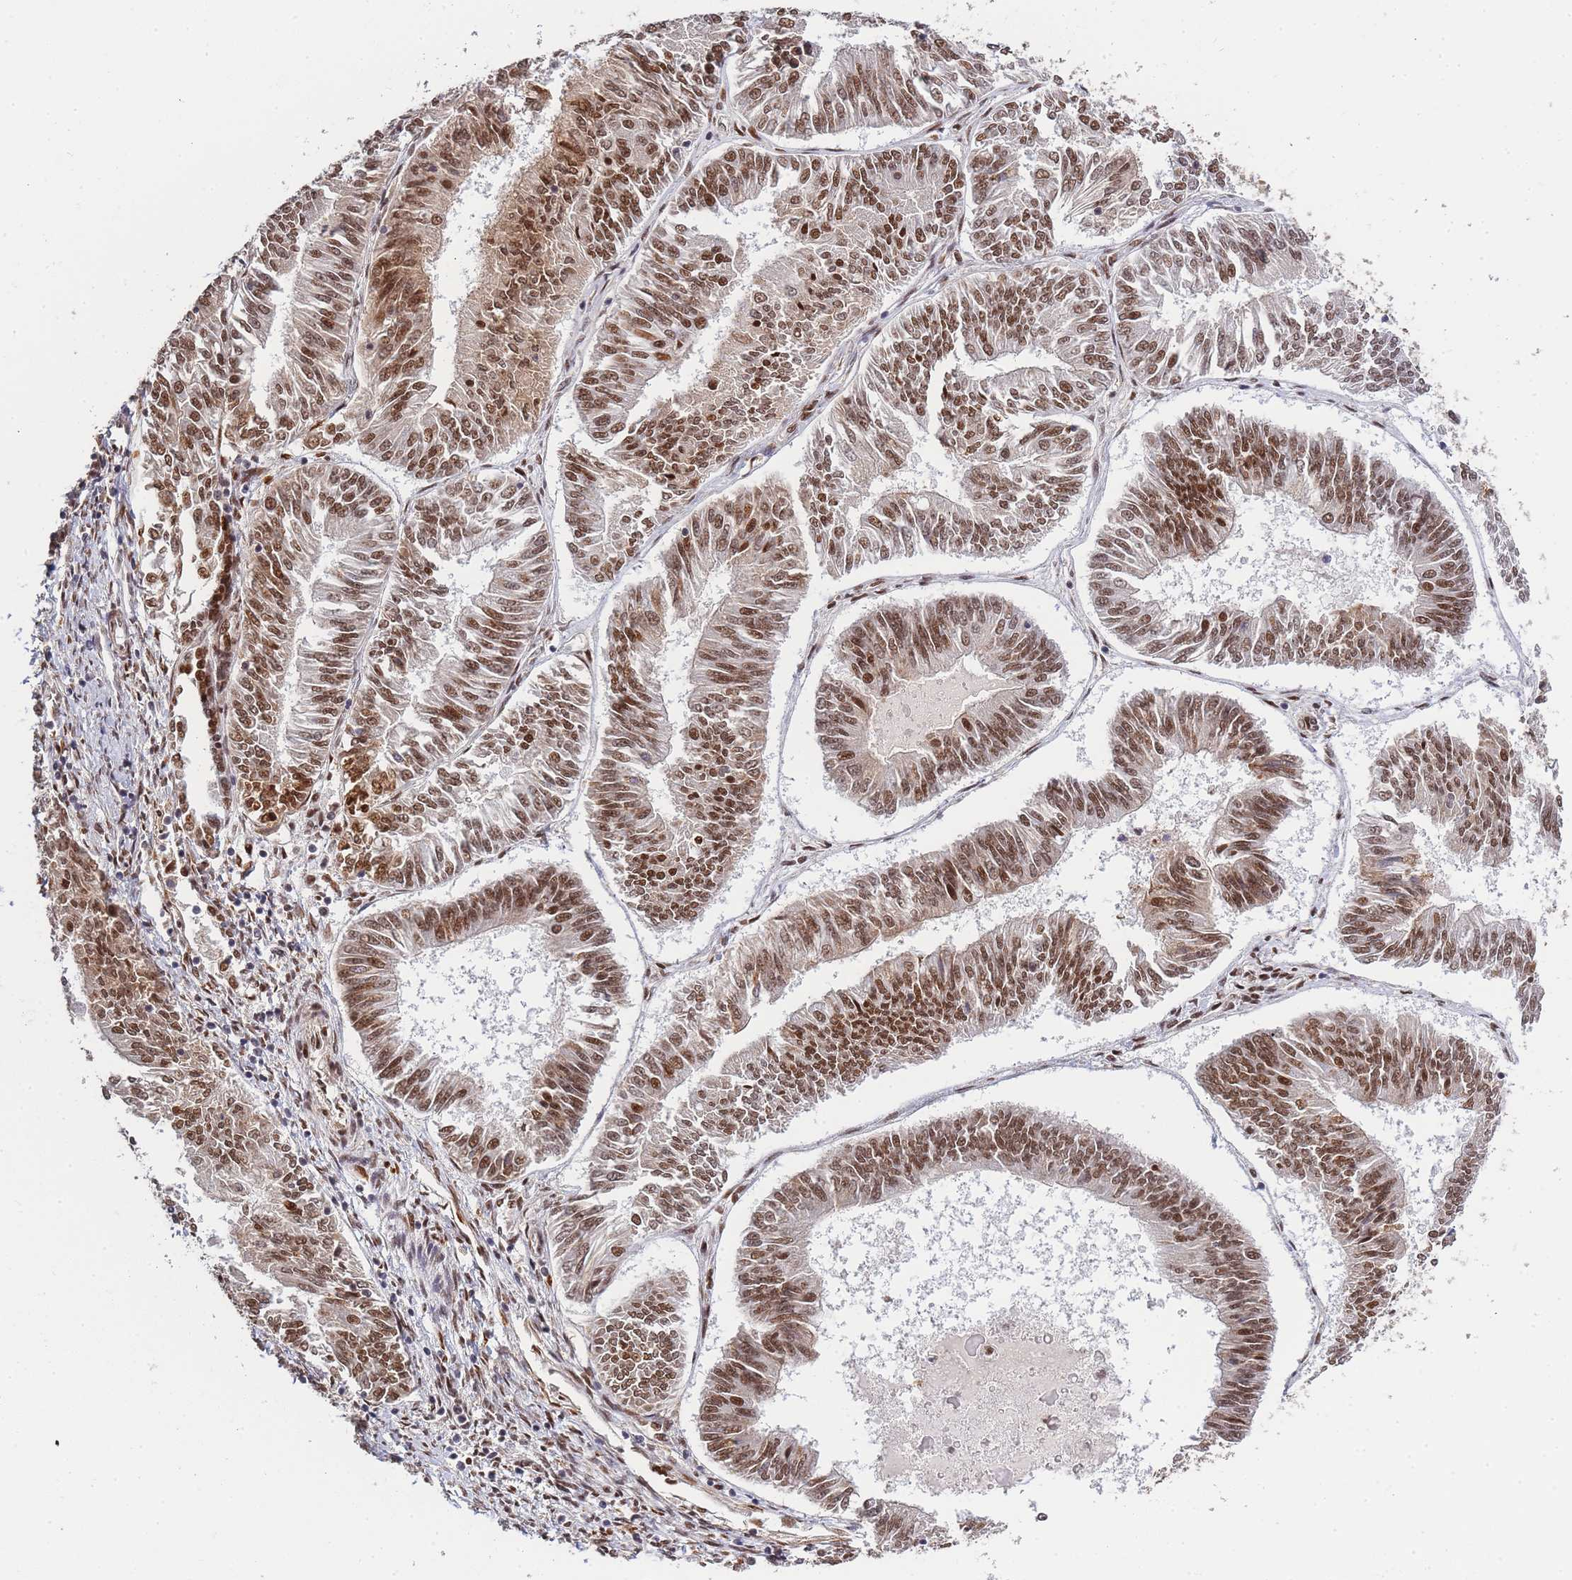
{"staining": {"intensity": "moderate", "quantity": ">75%", "location": "nuclear"}, "tissue": "endometrial cancer", "cell_type": "Tumor cells", "image_type": "cancer", "snomed": [{"axis": "morphology", "description": "Adenocarcinoma, NOS"}, {"axis": "topography", "description": "Endometrium"}], "caption": "Tumor cells exhibit medium levels of moderate nuclear positivity in about >75% of cells in adenocarcinoma (endometrial). The protein is stained brown, and the nuclei are stained in blue (DAB (3,3'-diaminobenzidine) IHC with brightfield microscopy, high magnification).", "gene": "PRKDC", "patient": {"sex": "female", "age": 58}}